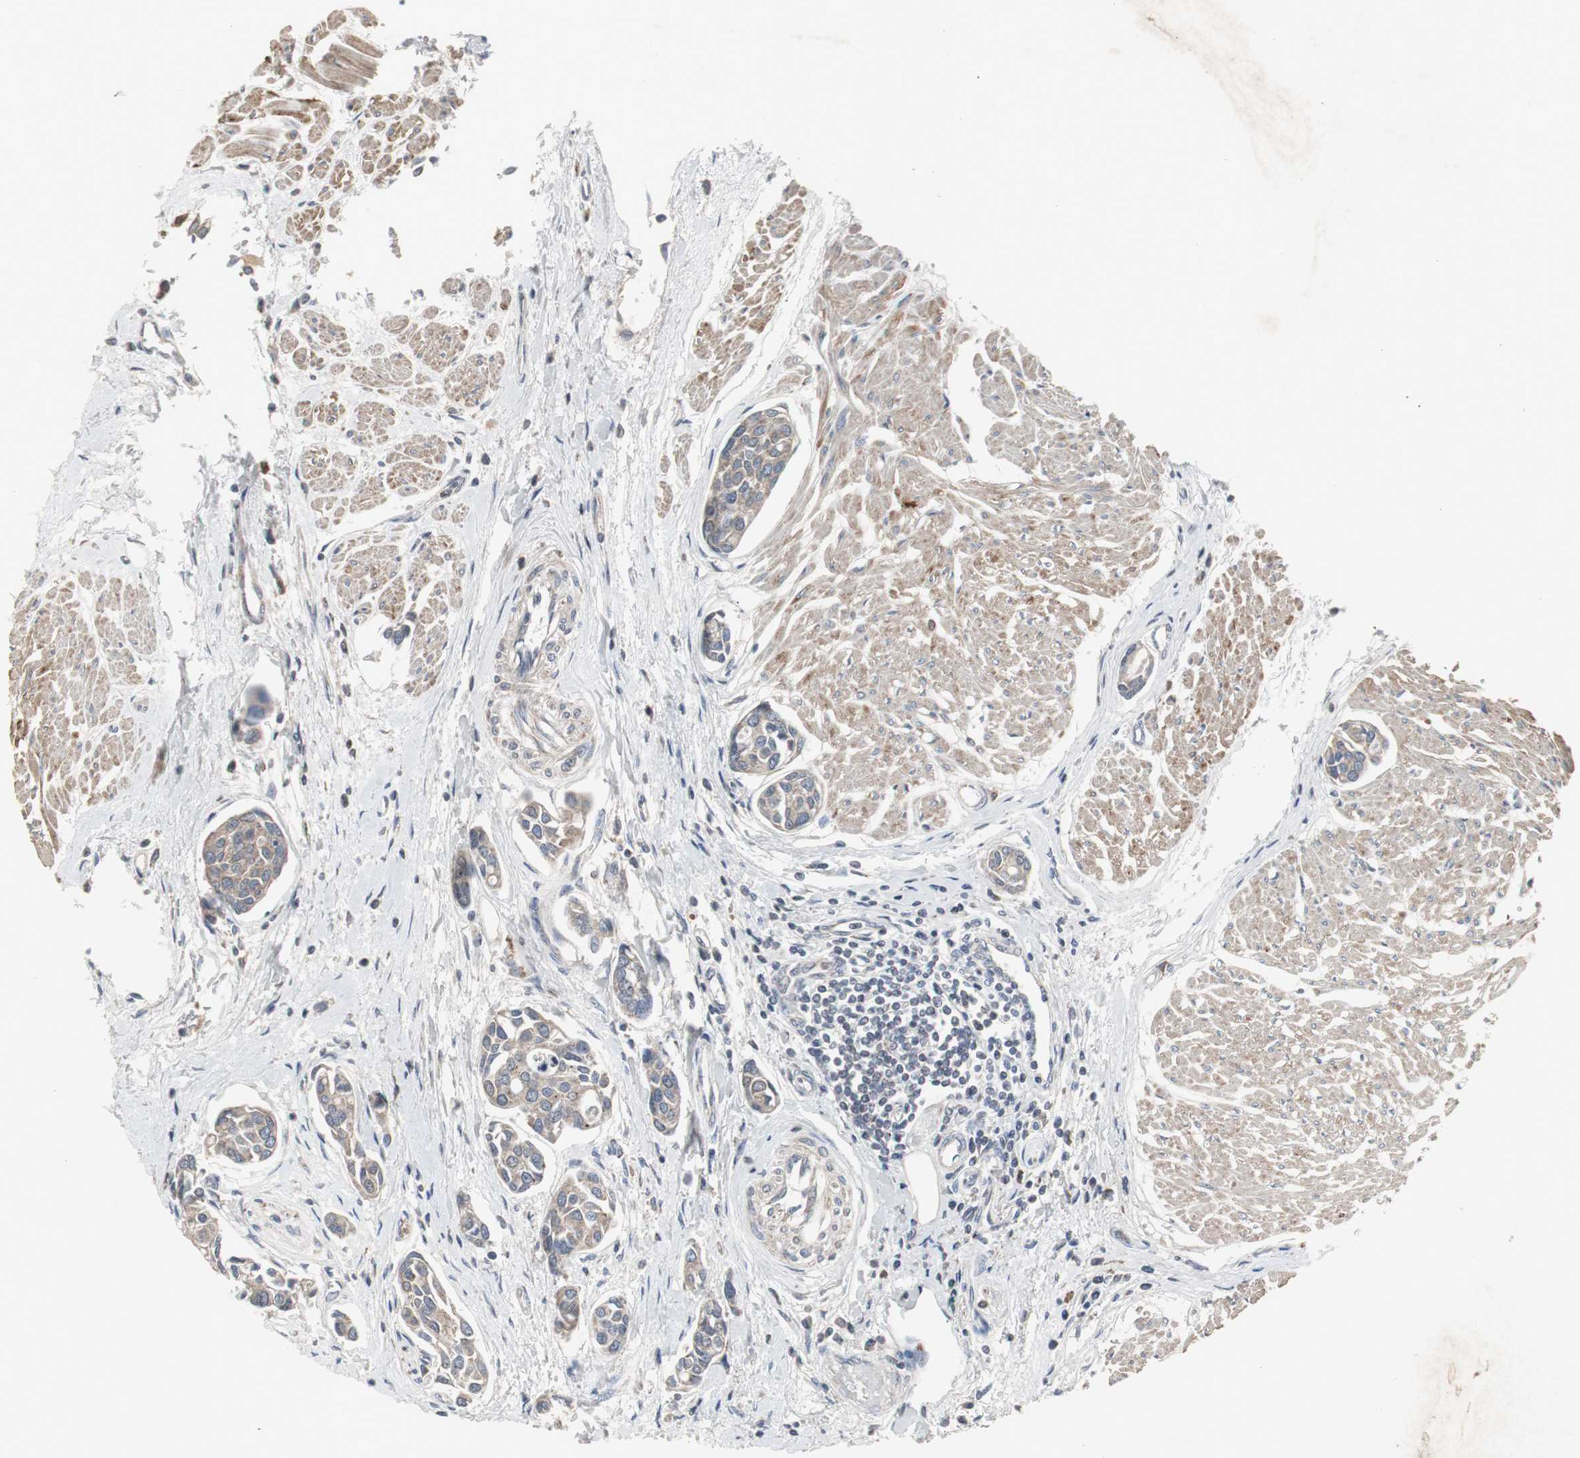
{"staining": {"intensity": "weak", "quantity": ">75%", "location": "cytoplasmic/membranous"}, "tissue": "urothelial cancer", "cell_type": "Tumor cells", "image_type": "cancer", "snomed": [{"axis": "morphology", "description": "Urothelial carcinoma, High grade"}, {"axis": "topography", "description": "Urinary bladder"}], "caption": "About >75% of tumor cells in high-grade urothelial carcinoma demonstrate weak cytoplasmic/membranous protein expression as visualized by brown immunohistochemical staining.", "gene": "ACAA1", "patient": {"sex": "male", "age": 78}}